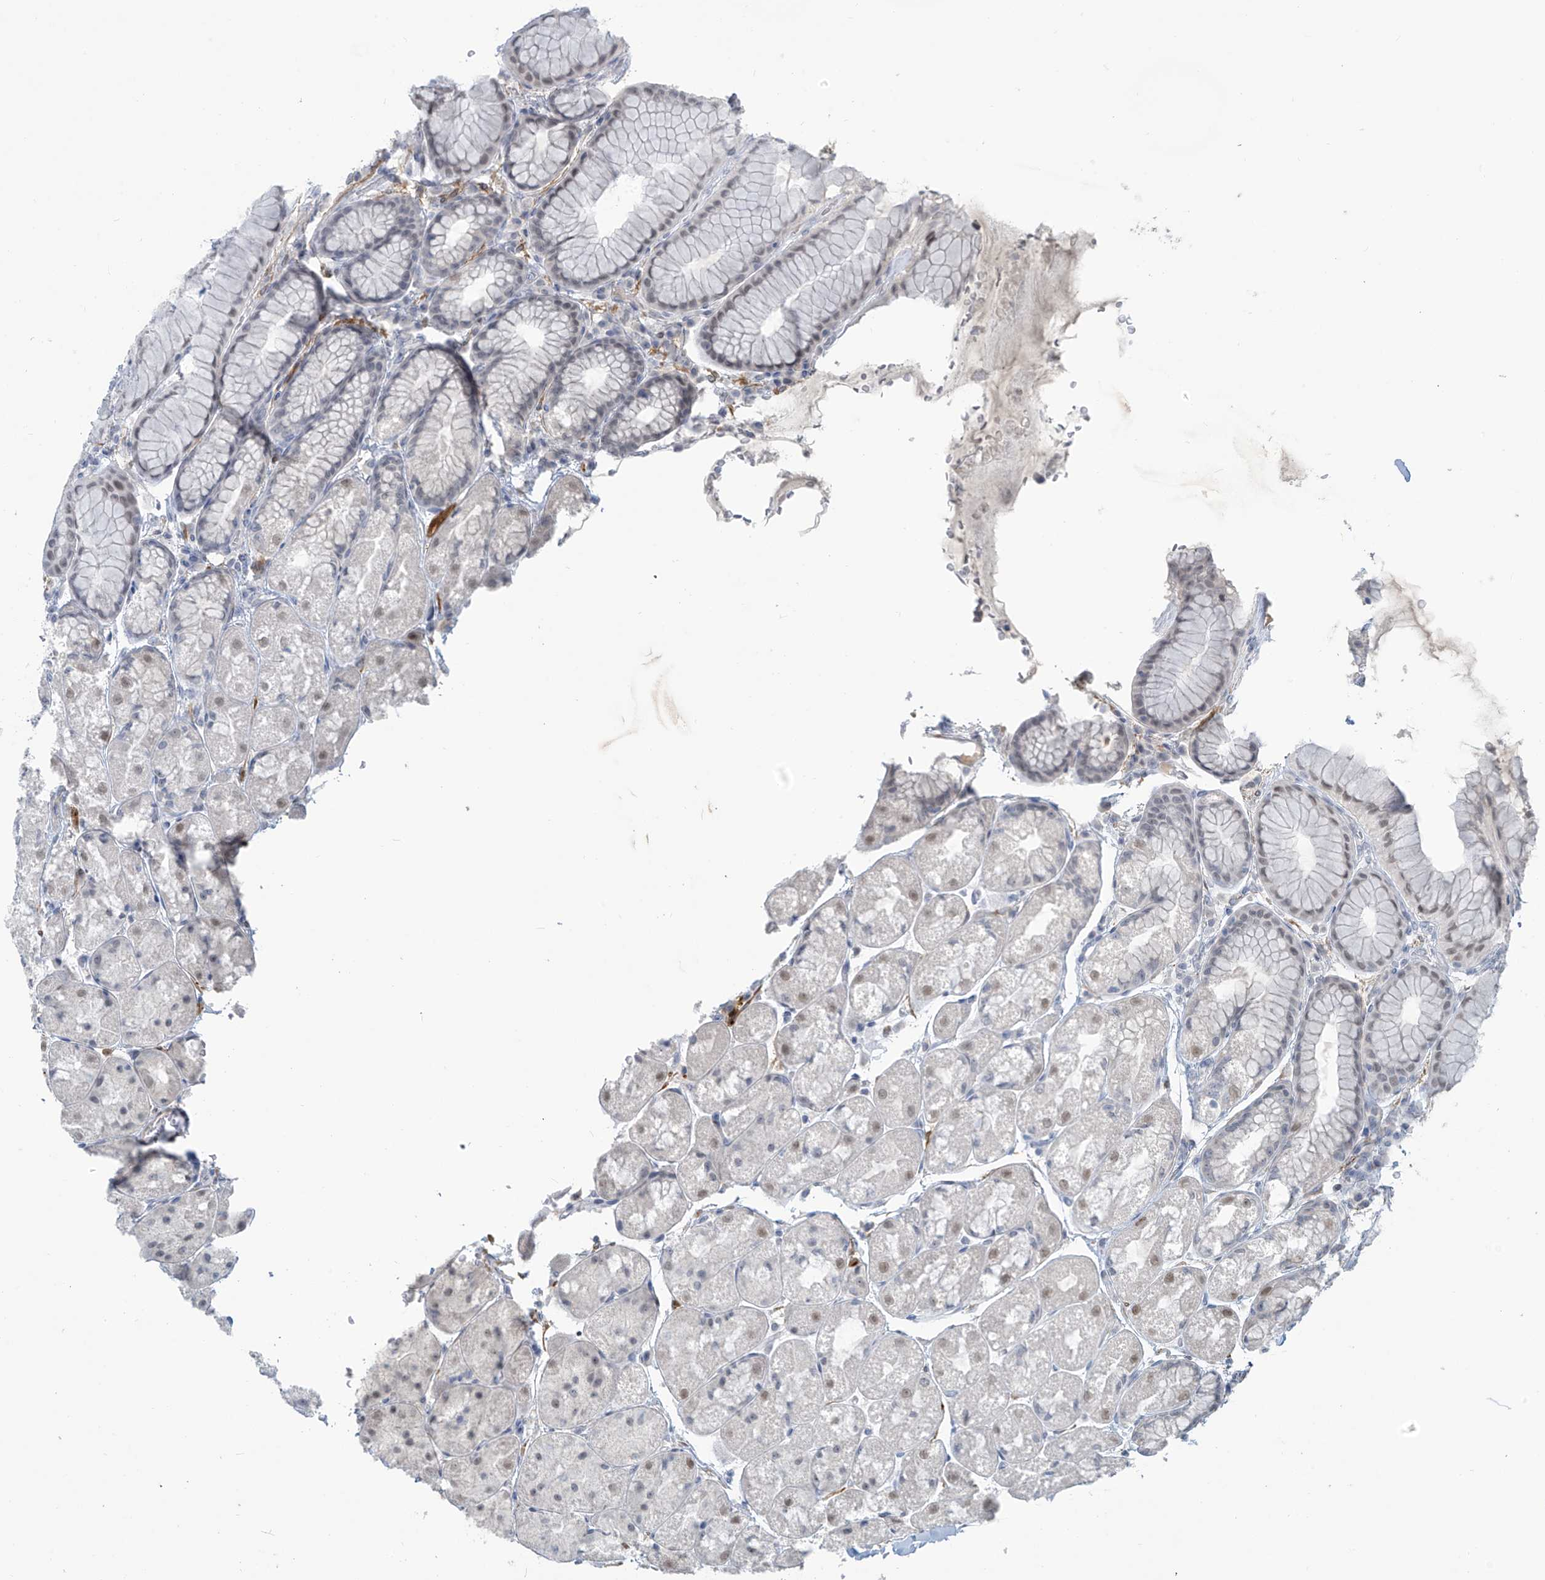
{"staining": {"intensity": "weak", "quantity": "25%-75%", "location": "nuclear"}, "tissue": "stomach", "cell_type": "Glandular cells", "image_type": "normal", "snomed": [{"axis": "morphology", "description": "Normal tissue, NOS"}, {"axis": "topography", "description": "Stomach"}], "caption": "Stomach stained for a protein (brown) shows weak nuclear positive positivity in approximately 25%-75% of glandular cells.", "gene": "METAP1D", "patient": {"sex": "male", "age": 57}}